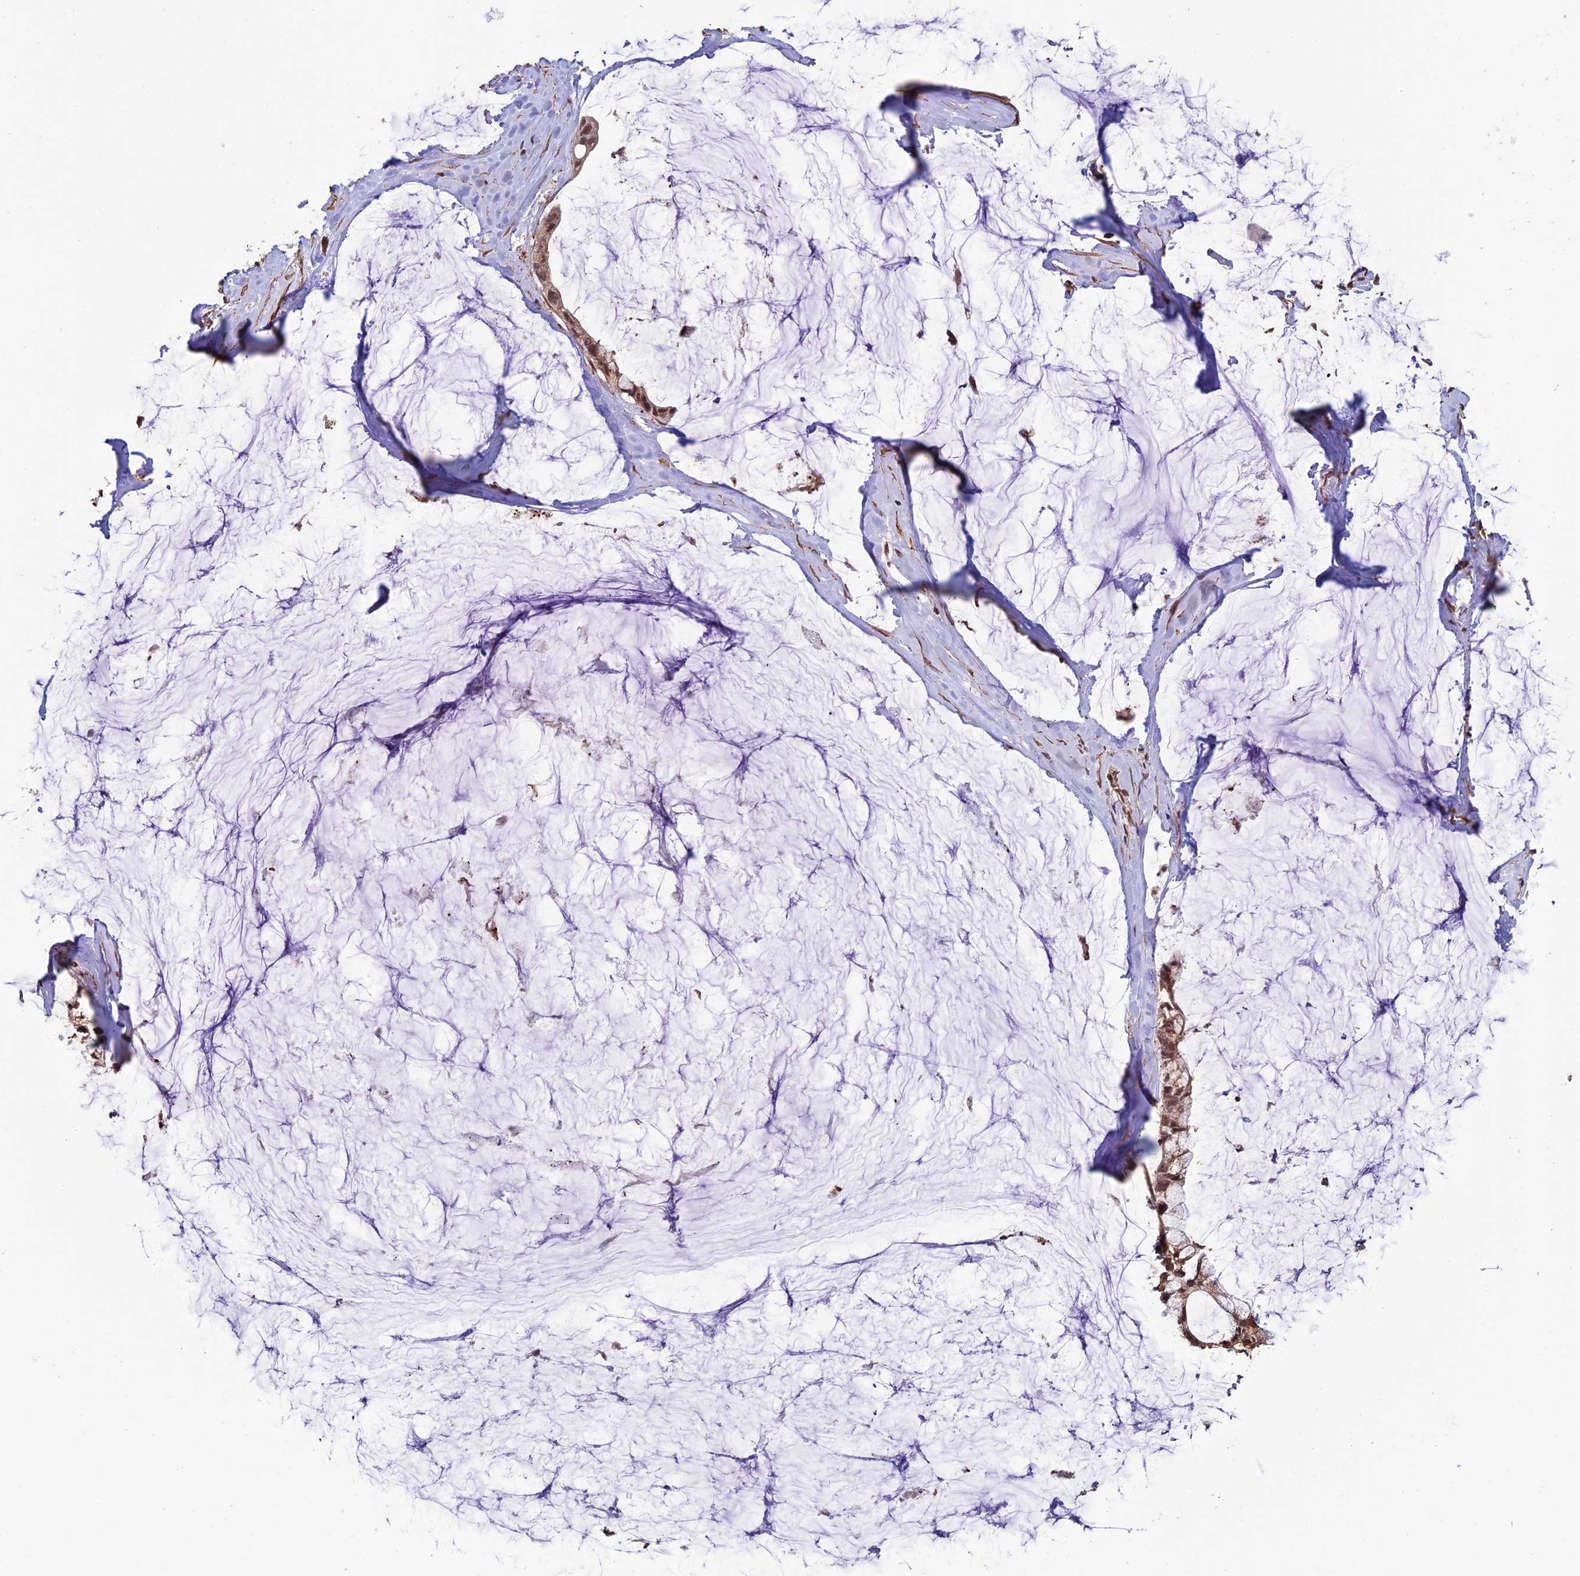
{"staining": {"intensity": "moderate", "quantity": ">75%", "location": "cytoplasmic/membranous,nuclear"}, "tissue": "ovarian cancer", "cell_type": "Tumor cells", "image_type": "cancer", "snomed": [{"axis": "morphology", "description": "Cystadenocarcinoma, mucinous, NOS"}, {"axis": "topography", "description": "Ovary"}], "caption": "Human ovarian cancer (mucinous cystadenocarcinoma) stained for a protein (brown) demonstrates moderate cytoplasmic/membranous and nuclear positive positivity in approximately >75% of tumor cells.", "gene": "CABIN1", "patient": {"sex": "female", "age": 39}}